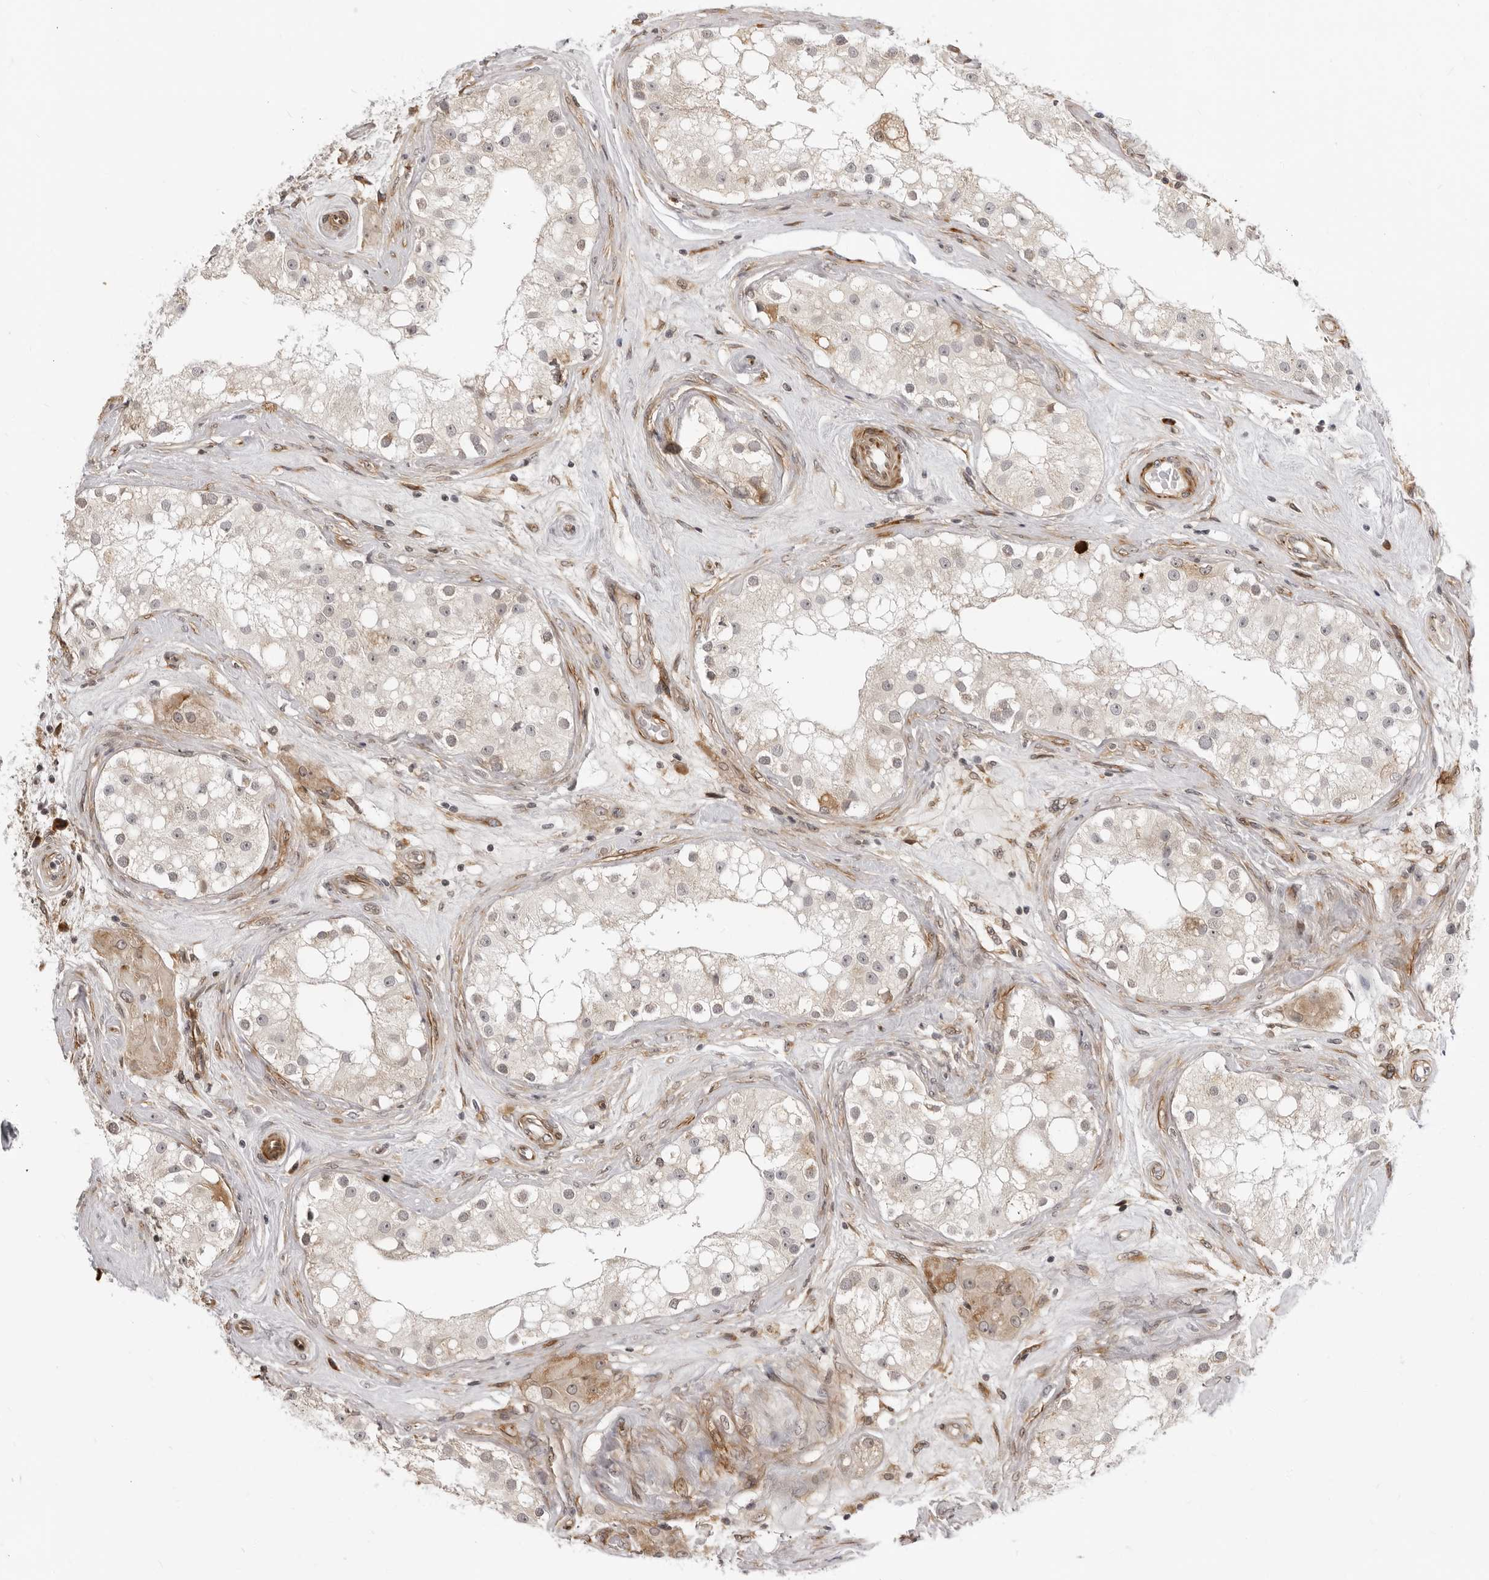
{"staining": {"intensity": "moderate", "quantity": "<25%", "location": "cytoplasmic/membranous"}, "tissue": "testis", "cell_type": "Cells in seminiferous ducts", "image_type": "normal", "snomed": [{"axis": "morphology", "description": "Normal tissue, NOS"}, {"axis": "topography", "description": "Testis"}], "caption": "Testis stained with immunohistochemistry reveals moderate cytoplasmic/membranous staining in approximately <25% of cells in seminiferous ducts.", "gene": "SRGAP2", "patient": {"sex": "male", "age": 84}}